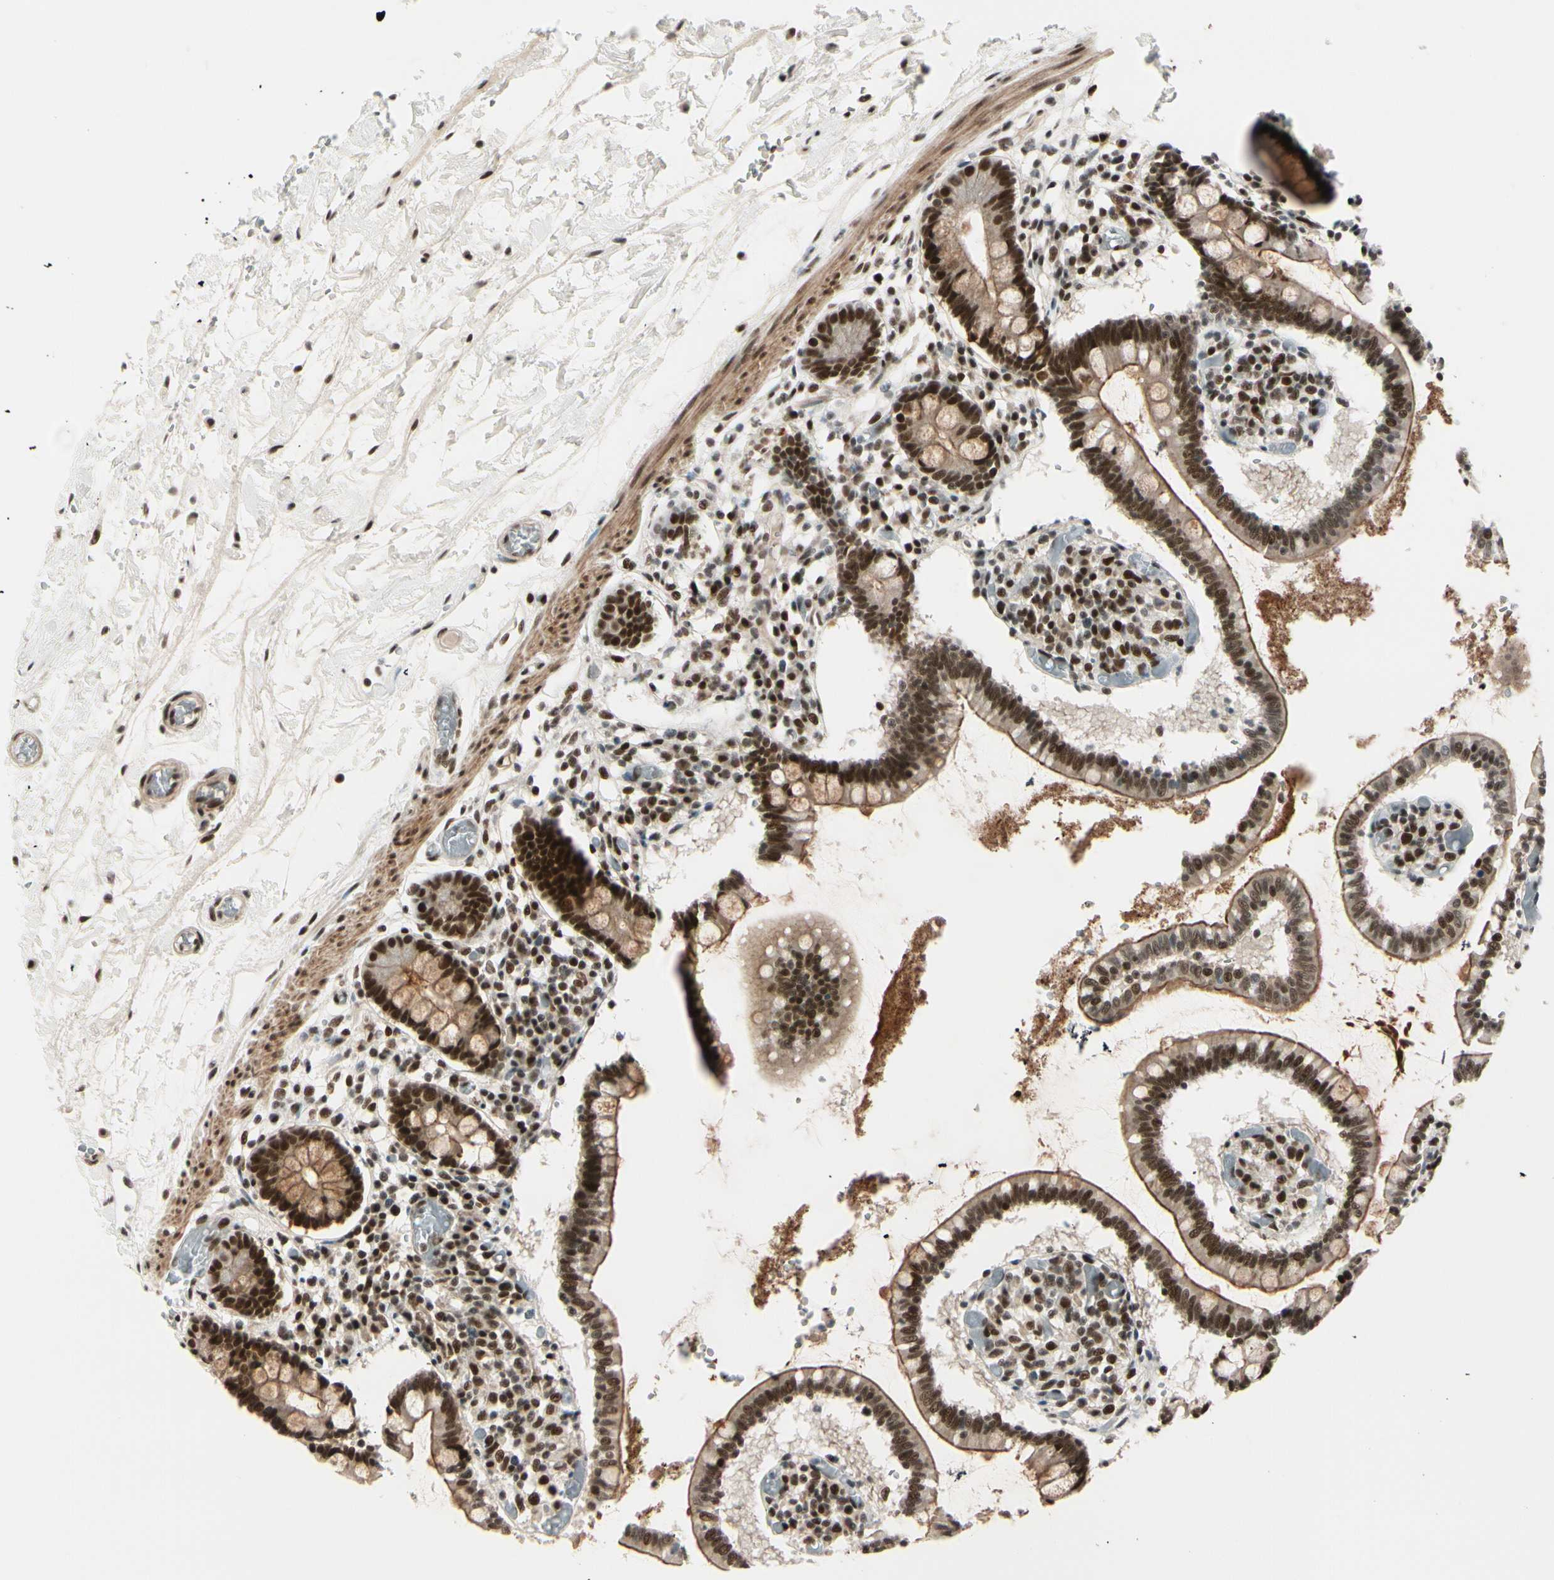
{"staining": {"intensity": "strong", "quantity": ">75%", "location": "cytoplasmic/membranous,nuclear"}, "tissue": "small intestine", "cell_type": "Glandular cells", "image_type": "normal", "snomed": [{"axis": "morphology", "description": "Normal tissue, NOS"}, {"axis": "topography", "description": "Small intestine"}], "caption": "Immunohistochemical staining of benign small intestine exhibits strong cytoplasmic/membranous,nuclear protein expression in about >75% of glandular cells. (Stains: DAB (3,3'-diaminobenzidine) in brown, nuclei in blue, Microscopy: brightfield microscopy at high magnification).", "gene": "CHAMP1", "patient": {"sex": "female", "age": 61}}